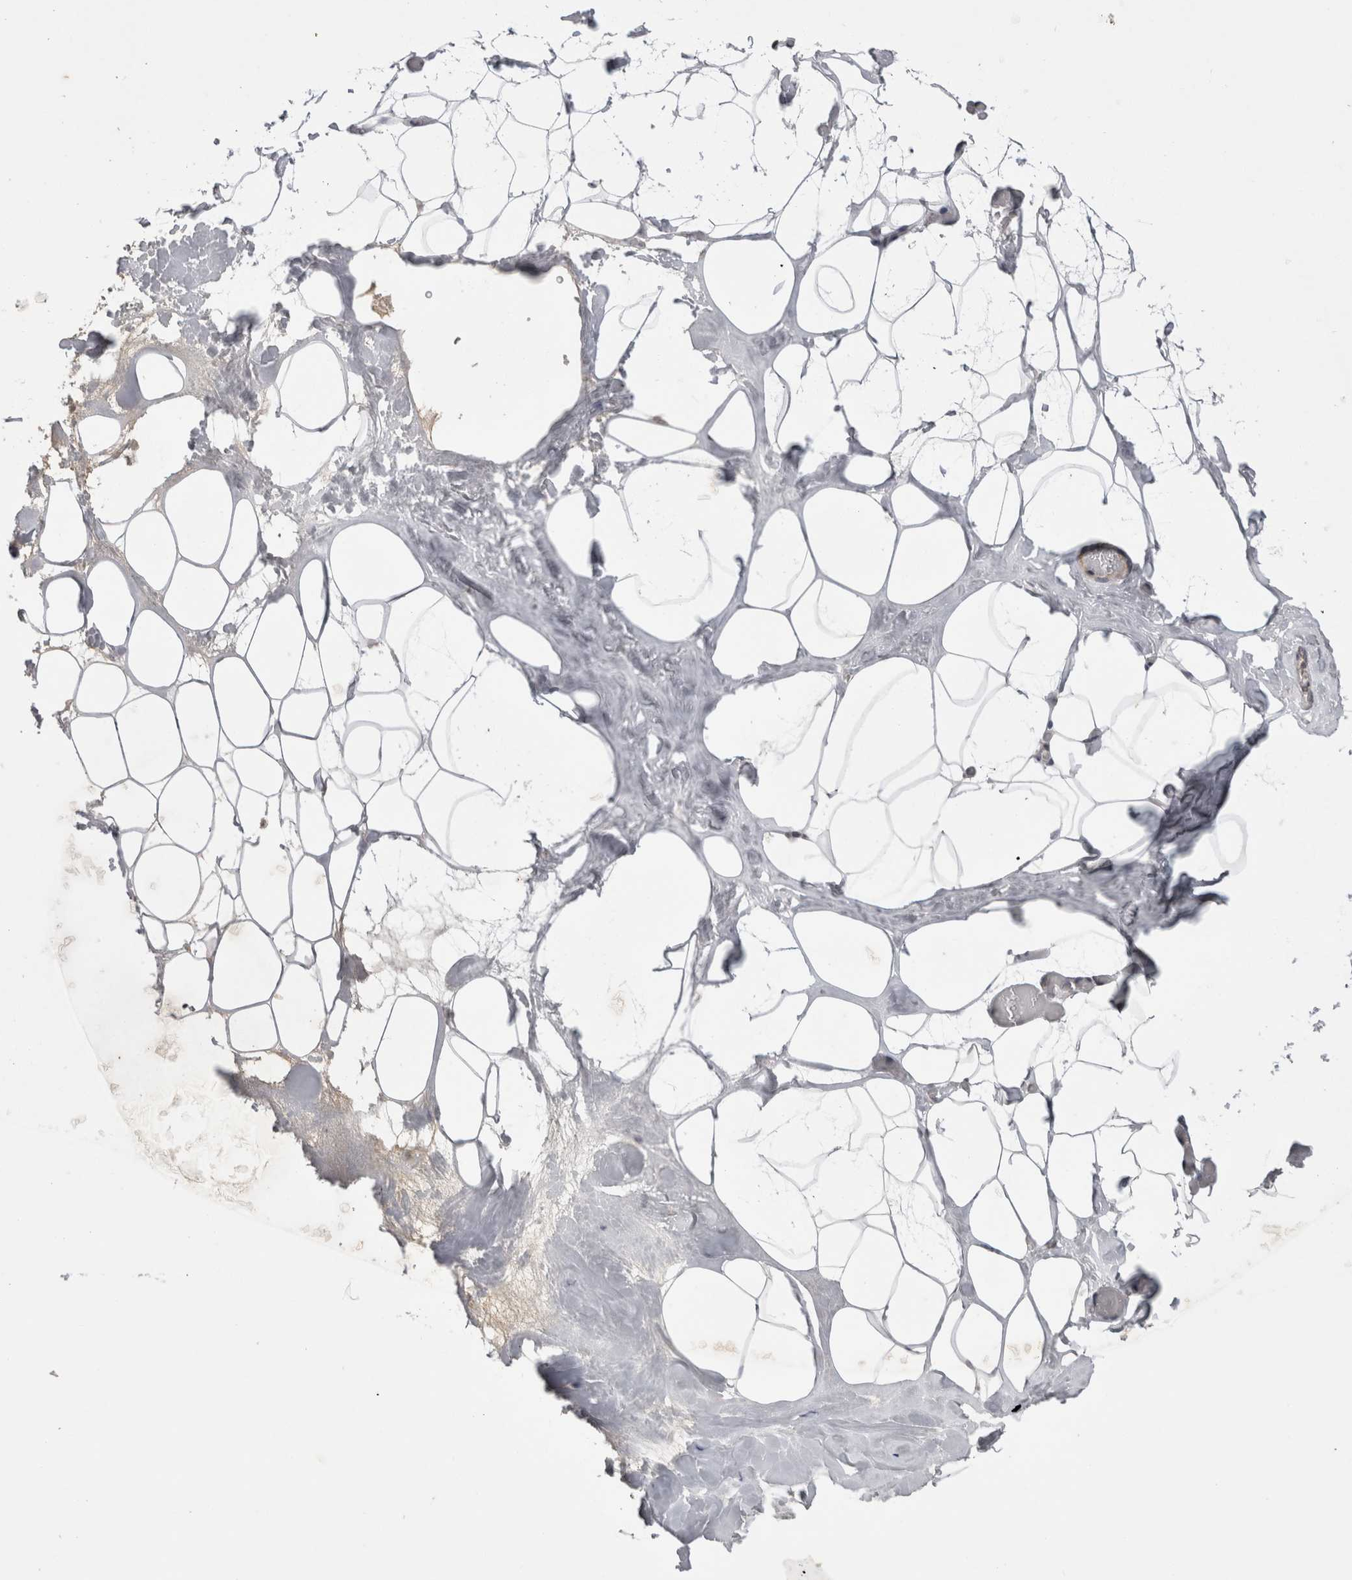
{"staining": {"intensity": "weak", "quantity": "<25%", "location": "cytoplasmic/membranous"}, "tissue": "adipose tissue", "cell_type": "Adipocytes", "image_type": "normal", "snomed": [{"axis": "morphology", "description": "Normal tissue, NOS"}, {"axis": "morphology", "description": "Fibrosis, NOS"}, {"axis": "topography", "description": "Breast"}, {"axis": "topography", "description": "Adipose tissue"}], "caption": "The histopathology image displays no staining of adipocytes in benign adipose tissue.", "gene": "DAXX", "patient": {"sex": "female", "age": 39}}